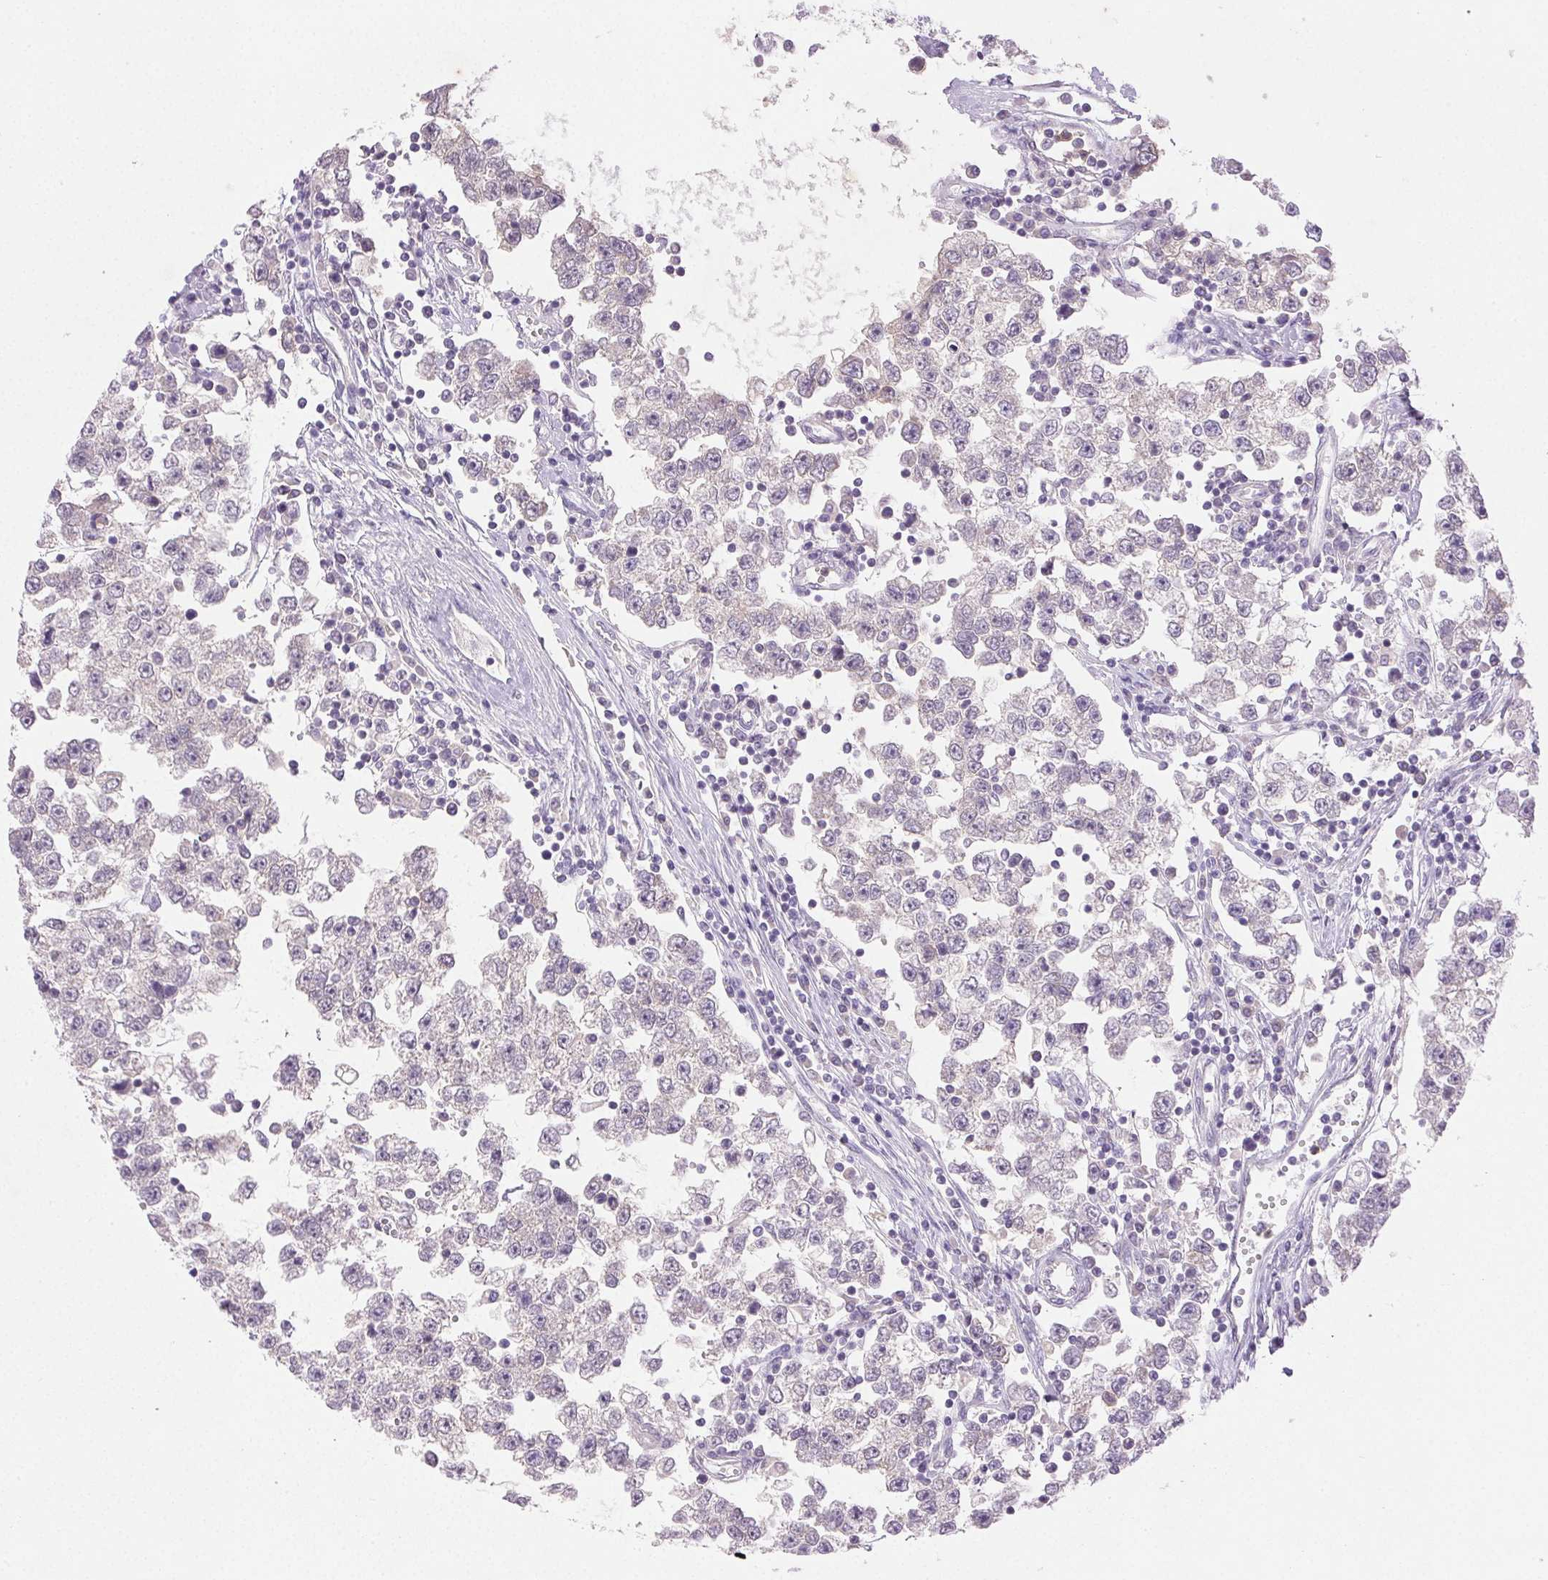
{"staining": {"intensity": "weak", "quantity": "<25%", "location": "cytoplasmic/membranous"}, "tissue": "testis cancer", "cell_type": "Tumor cells", "image_type": "cancer", "snomed": [{"axis": "morphology", "description": "Seminoma, NOS"}, {"axis": "topography", "description": "Testis"}], "caption": "This is an IHC image of human testis cancer (seminoma). There is no positivity in tumor cells.", "gene": "EMX2", "patient": {"sex": "male", "age": 34}}